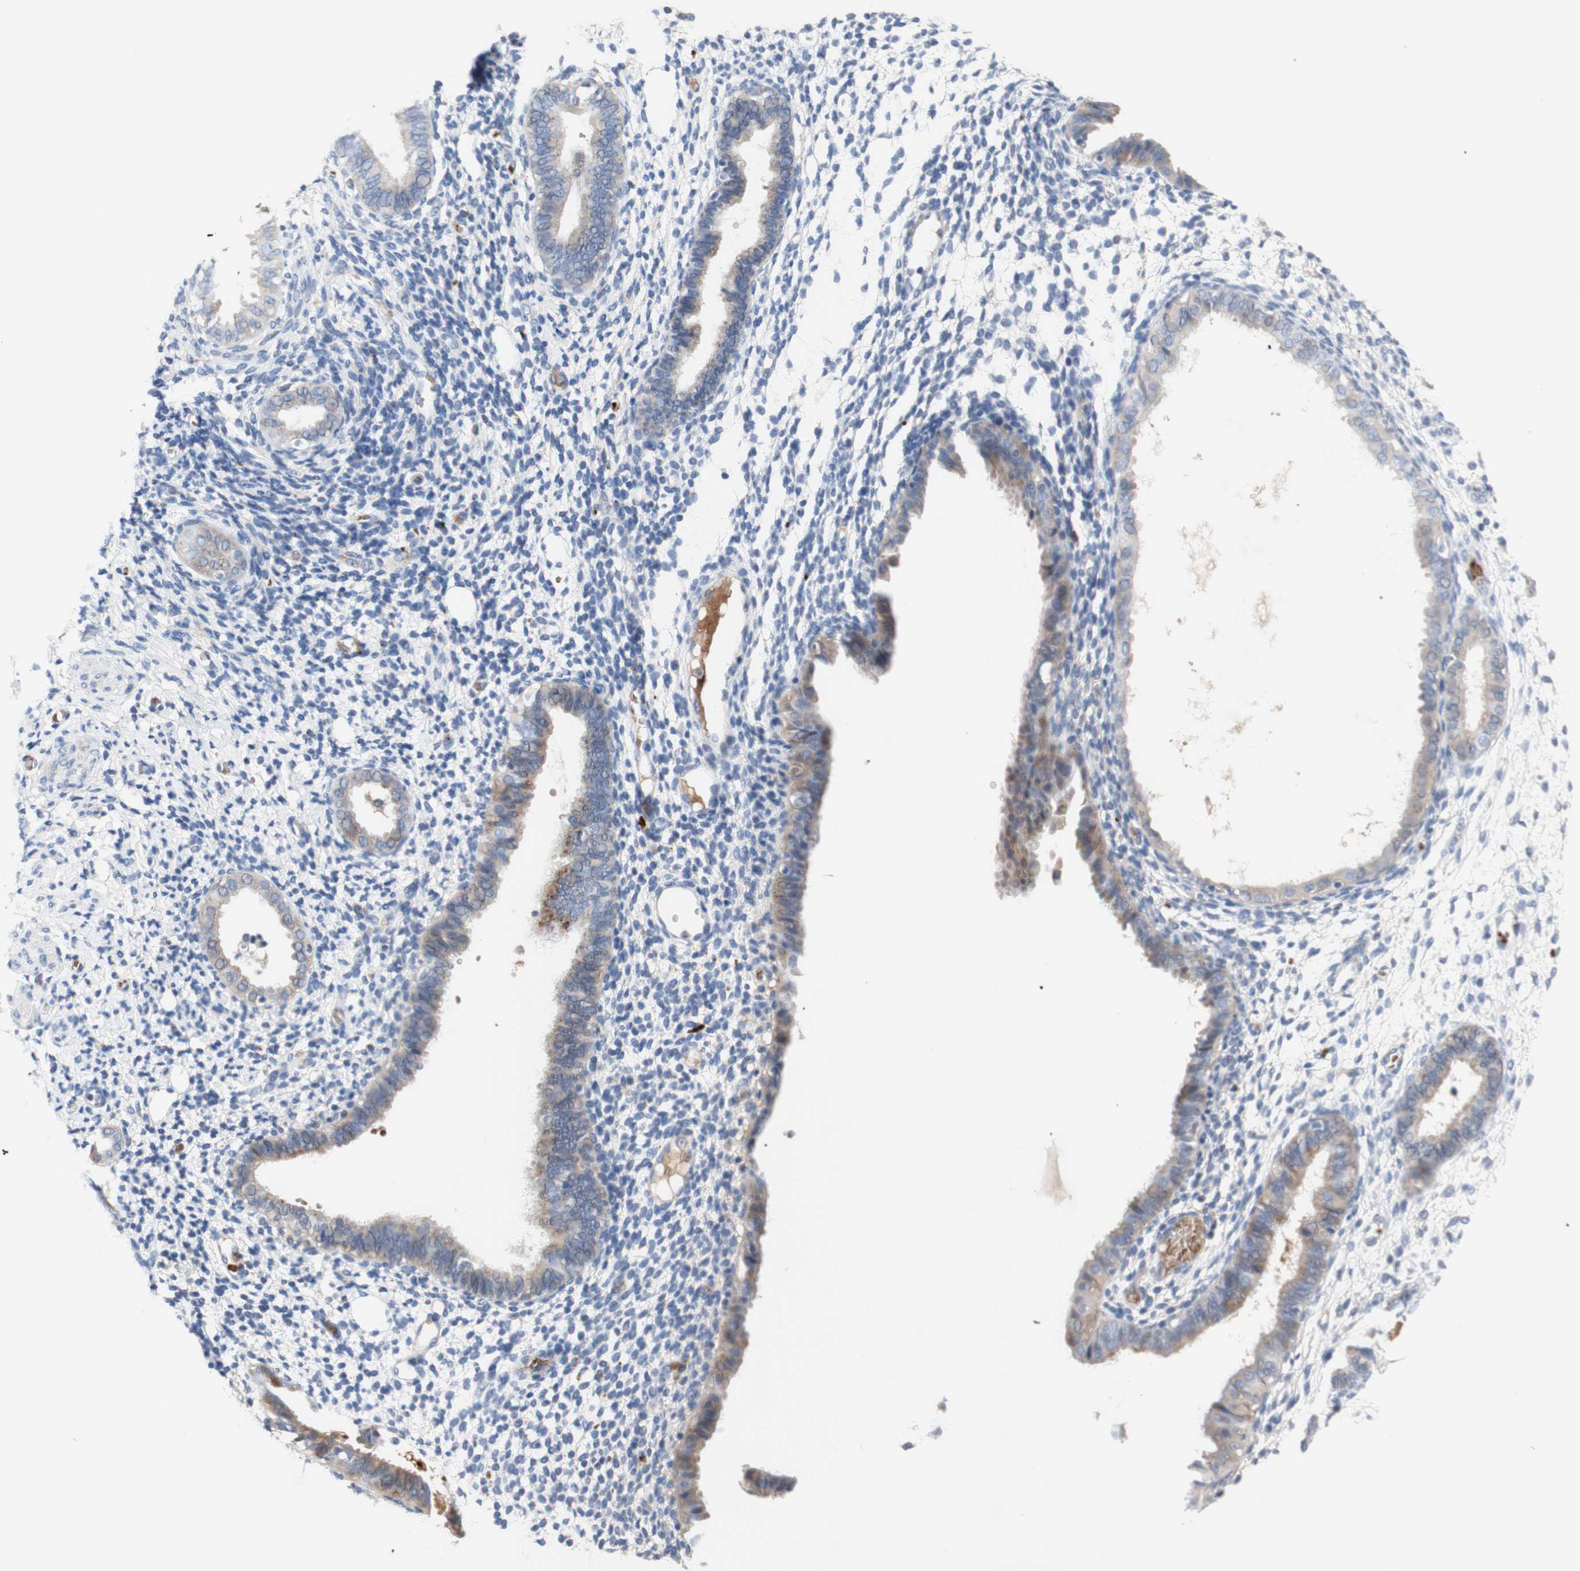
{"staining": {"intensity": "negative", "quantity": "none", "location": "none"}, "tissue": "endometrium", "cell_type": "Cells in endometrial stroma", "image_type": "normal", "snomed": [{"axis": "morphology", "description": "Normal tissue, NOS"}, {"axis": "topography", "description": "Endometrium"}], "caption": "IHC of benign human endometrium exhibits no positivity in cells in endometrial stroma. Brightfield microscopy of IHC stained with DAB (brown) and hematoxylin (blue), captured at high magnification.", "gene": "CDON", "patient": {"sex": "female", "age": 61}}